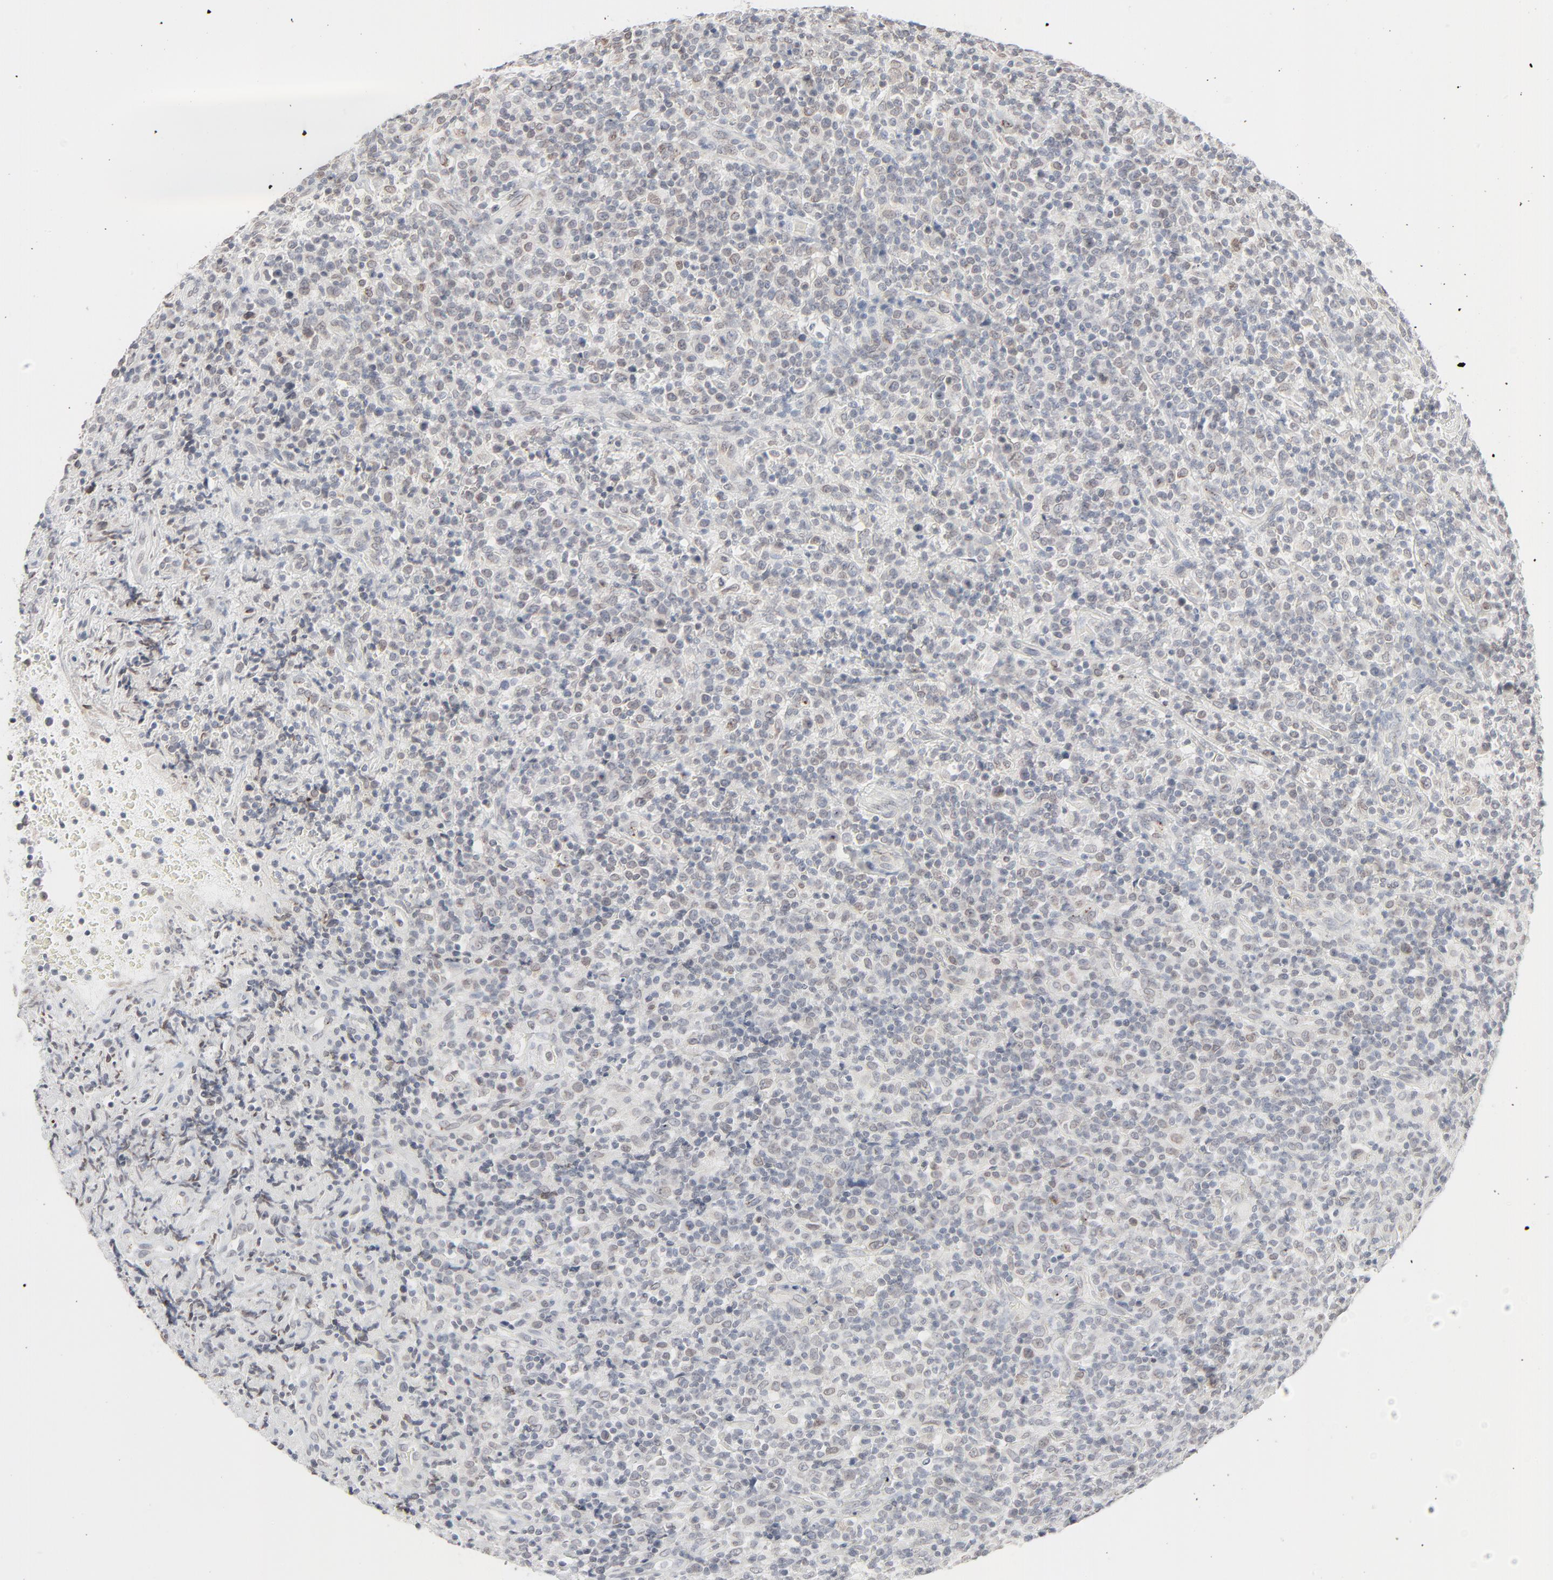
{"staining": {"intensity": "weak", "quantity": "<25%", "location": "cytoplasmic/membranous,nuclear"}, "tissue": "lymphoma", "cell_type": "Tumor cells", "image_type": "cancer", "snomed": [{"axis": "morphology", "description": "Hodgkin's disease, NOS"}, {"axis": "topography", "description": "Lymph node"}], "caption": "IHC micrograph of human Hodgkin's disease stained for a protein (brown), which reveals no positivity in tumor cells.", "gene": "MAD1L1", "patient": {"sex": "male", "age": 65}}